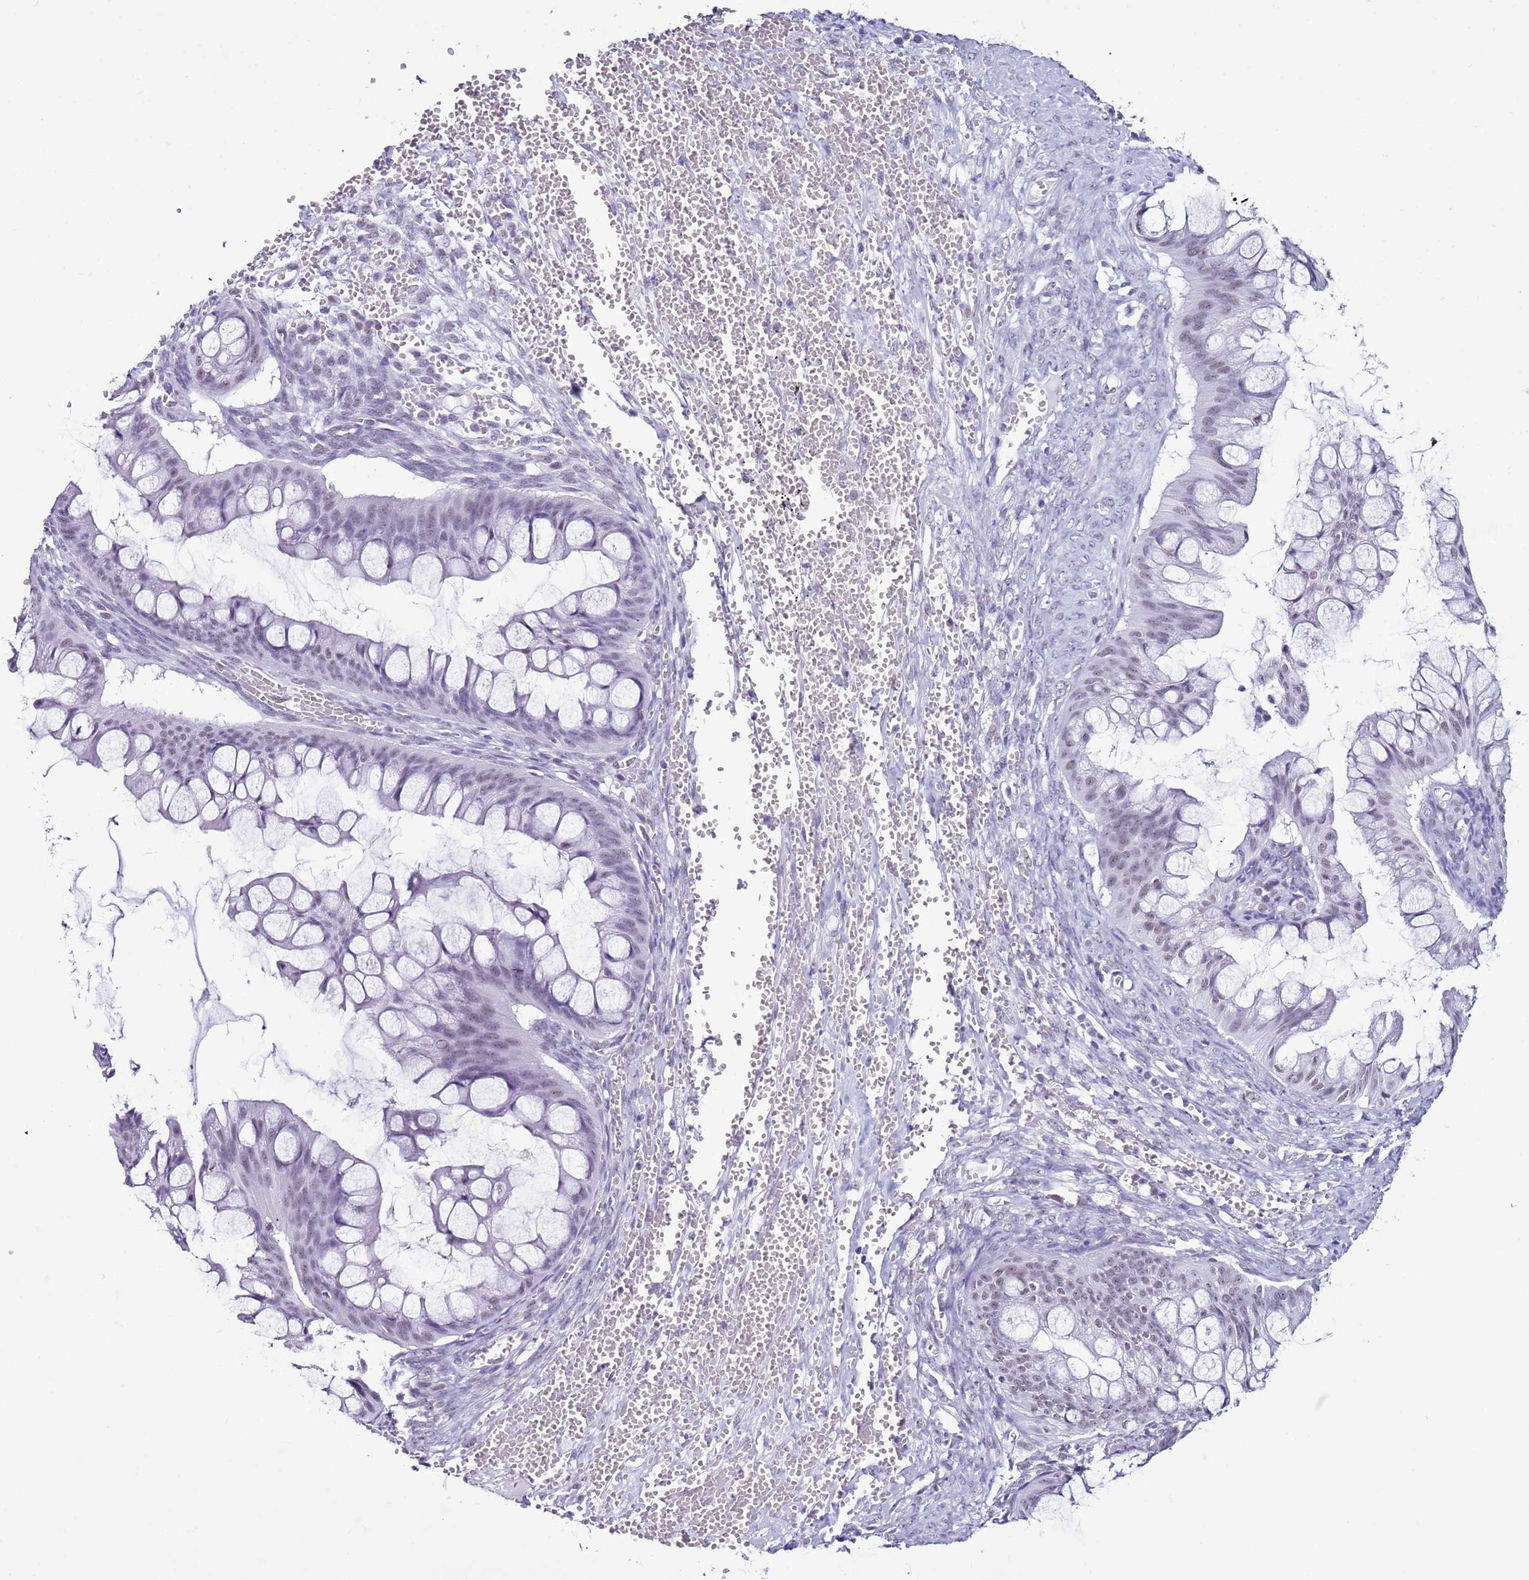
{"staining": {"intensity": "negative", "quantity": "none", "location": "none"}, "tissue": "ovarian cancer", "cell_type": "Tumor cells", "image_type": "cancer", "snomed": [{"axis": "morphology", "description": "Cystadenocarcinoma, mucinous, NOS"}, {"axis": "topography", "description": "Ovary"}], "caption": "Human ovarian cancer (mucinous cystadenocarcinoma) stained for a protein using immunohistochemistry (IHC) reveals no positivity in tumor cells.", "gene": "DHX15", "patient": {"sex": "female", "age": 73}}